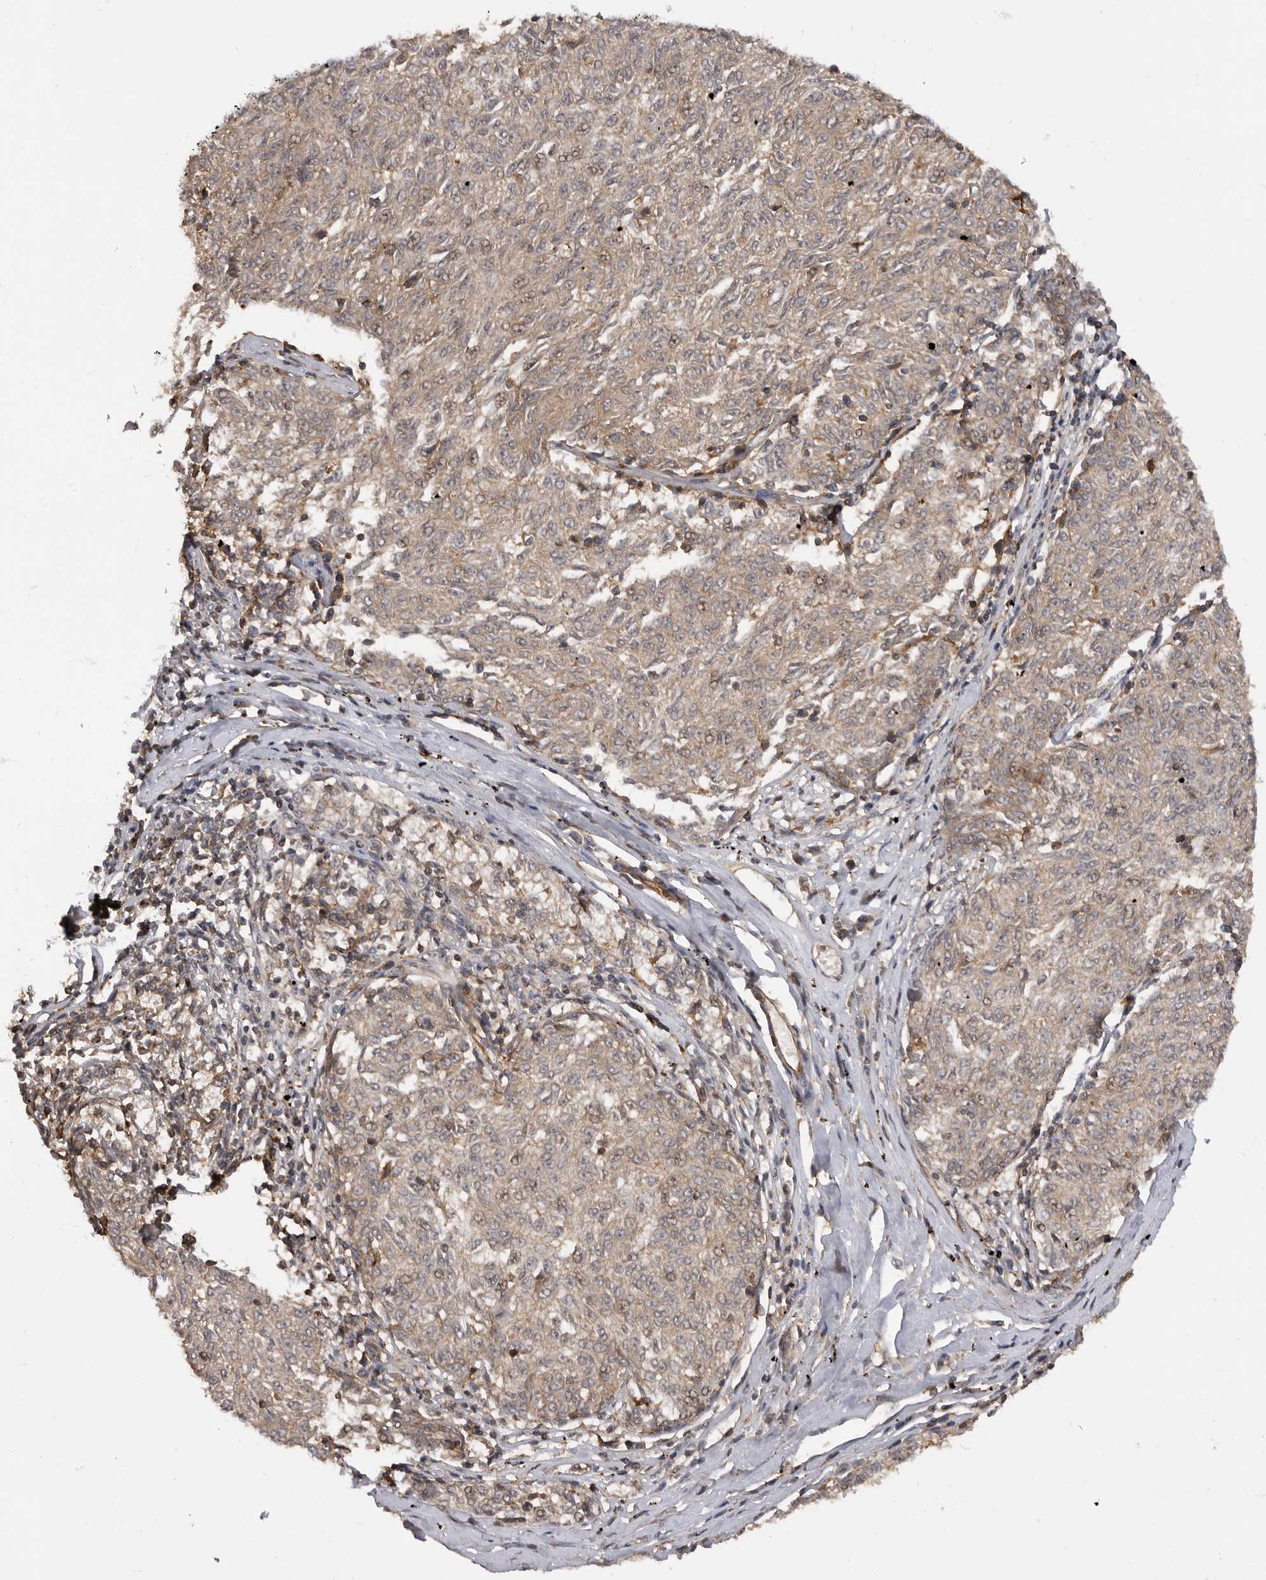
{"staining": {"intensity": "weak", "quantity": "<25%", "location": "cytoplasmic/membranous,nuclear"}, "tissue": "melanoma", "cell_type": "Tumor cells", "image_type": "cancer", "snomed": [{"axis": "morphology", "description": "Malignant melanoma, NOS"}, {"axis": "topography", "description": "Skin"}], "caption": "High power microscopy photomicrograph of an IHC histopathology image of malignant melanoma, revealing no significant expression in tumor cells.", "gene": "TRIM56", "patient": {"sex": "female", "age": 72}}